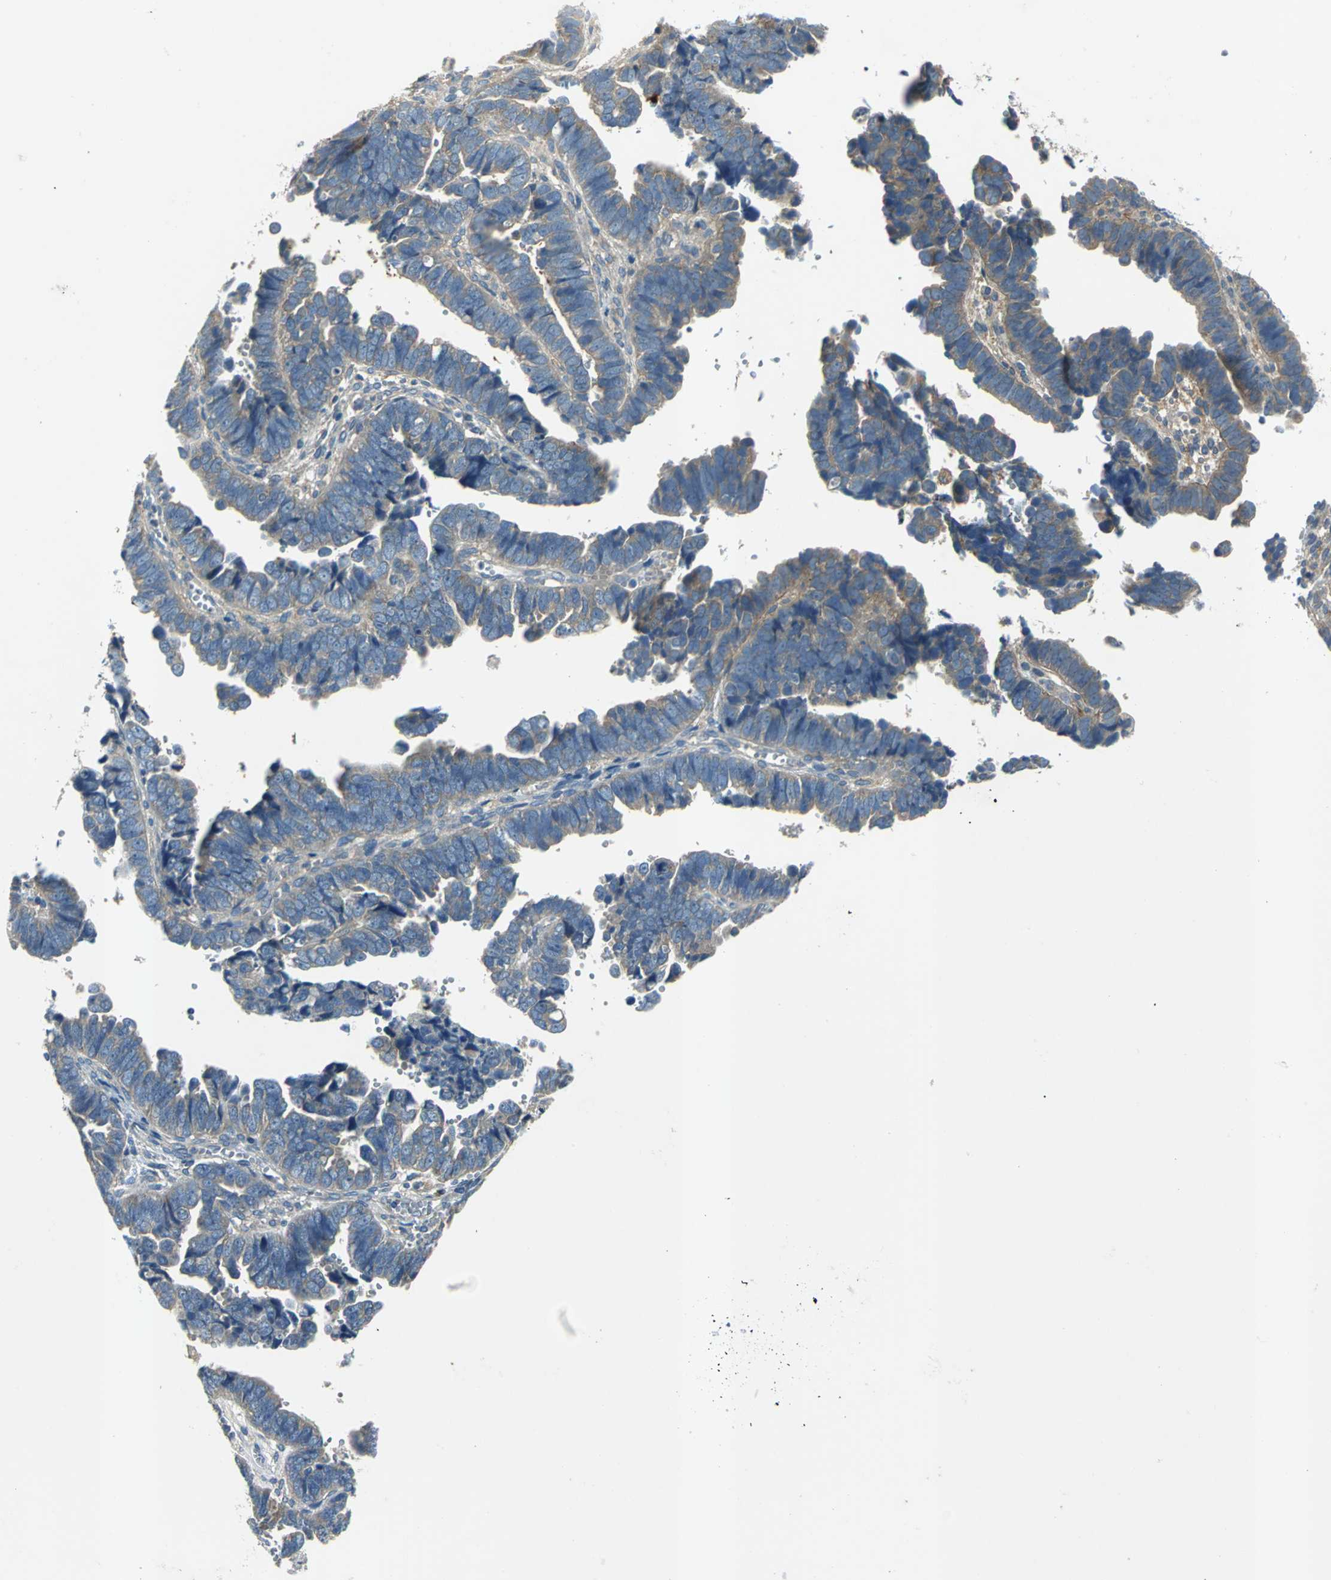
{"staining": {"intensity": "weak", "quantity": "25%-75%", "location": "cytoplasmic/membranous"}, "tissue": "endometrial cancer", "cell_type": "Tumor cells", "image_type": "cancer", "snomed": [{"axis": "morphology", "description": "Adenocarcinoma, NOS"}, {"axis": "topography", "description": "Endometrium"}], "caption": "Protein expression analysis of endometrial cancer displays weak cytoplasmic/membranous positivity in about 25%-75% of tumor cells. The staining was performed using DAB to visualize the protein expression in brown, while the nuclei were stained in blue with hematoxylin (Magnification: 20x).", "gene": "SLC16A7", "patient": {"sex": "female", "age": 75}}